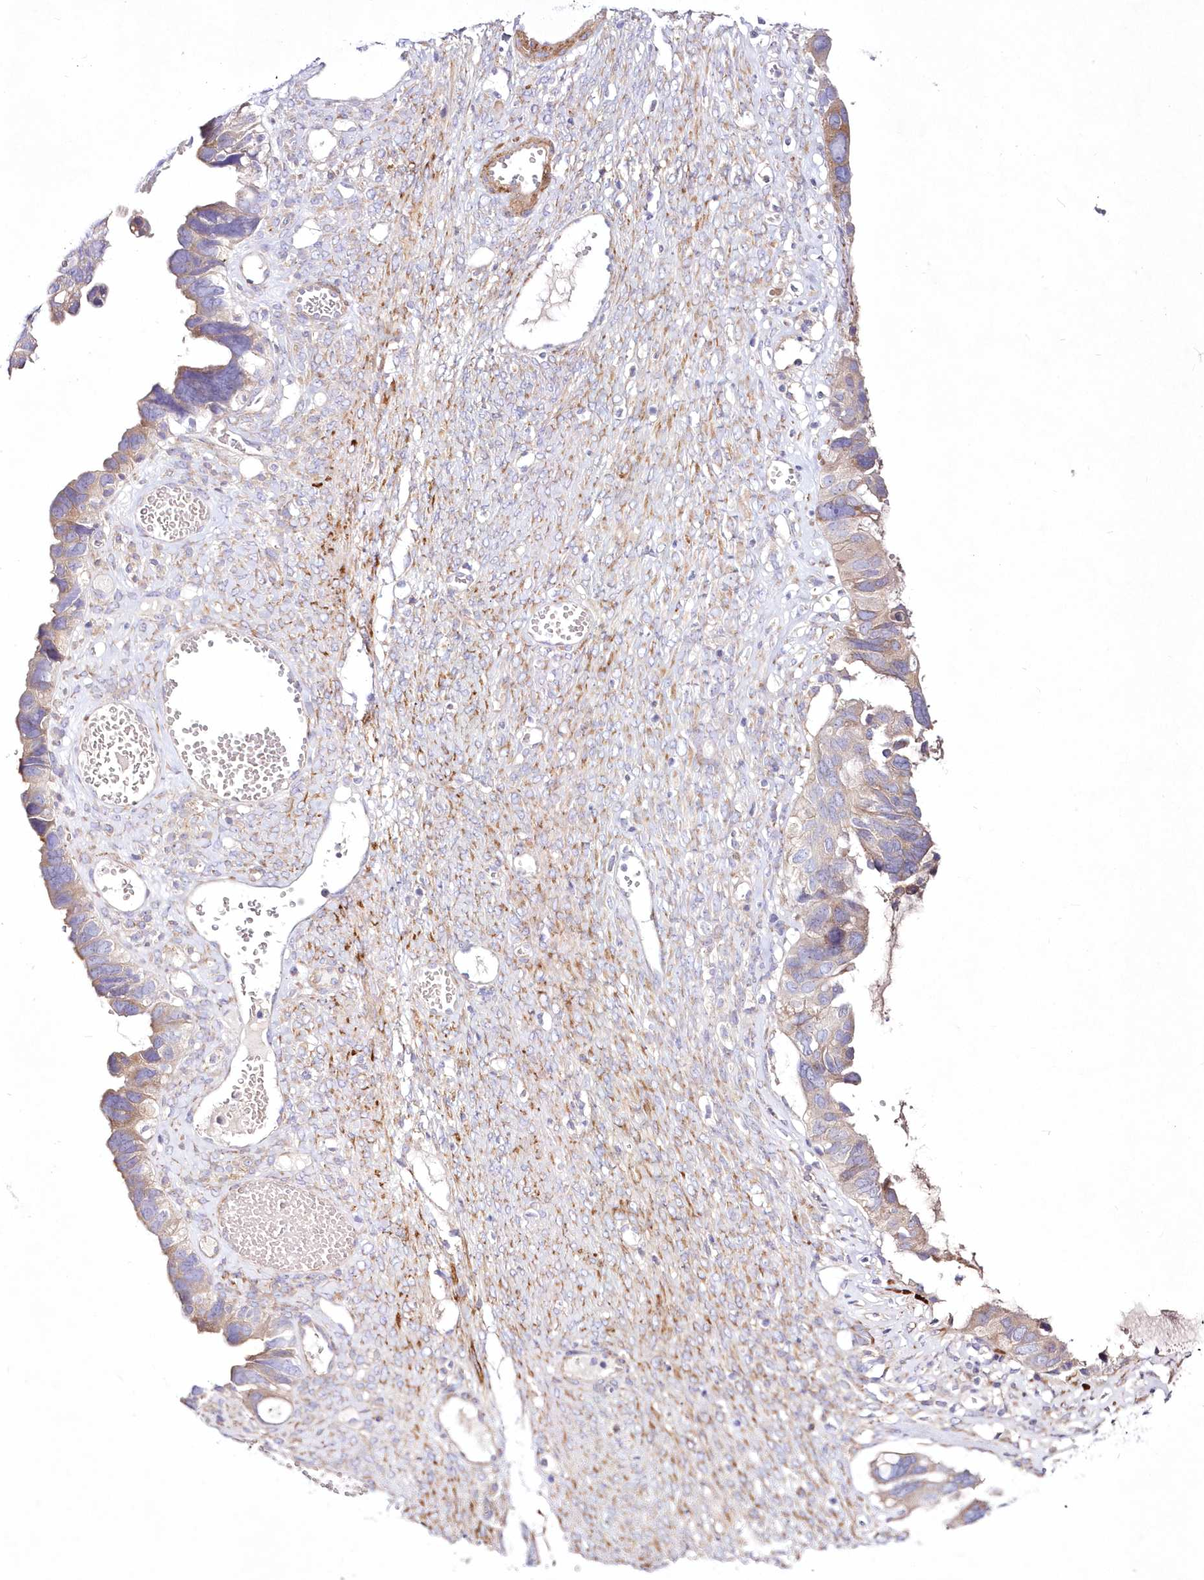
{"staining": {"intensity": "weak", "quantity": "25%-75%", "location": "cytoplasmic/membranous"}, "tissue": "ovarian cancer", "cell_type": "Tumor cells", "image_type": "cancer", "snomed": [{"axis": "morphology", "description": "Cystadenocarcinoma, serous, NOS"}, {"axis": "topography", "description": "Ovary"}], "caption": "This image displays immunohistochemistry staining of ovarian cancer (serous cystadenocarcinoma), with low weak cytoplasmic/membranous expression in about 25%-75% of tumor cells.", "gene": "ARFGEF3", "patient": {"sex": "female", "age": 79}}